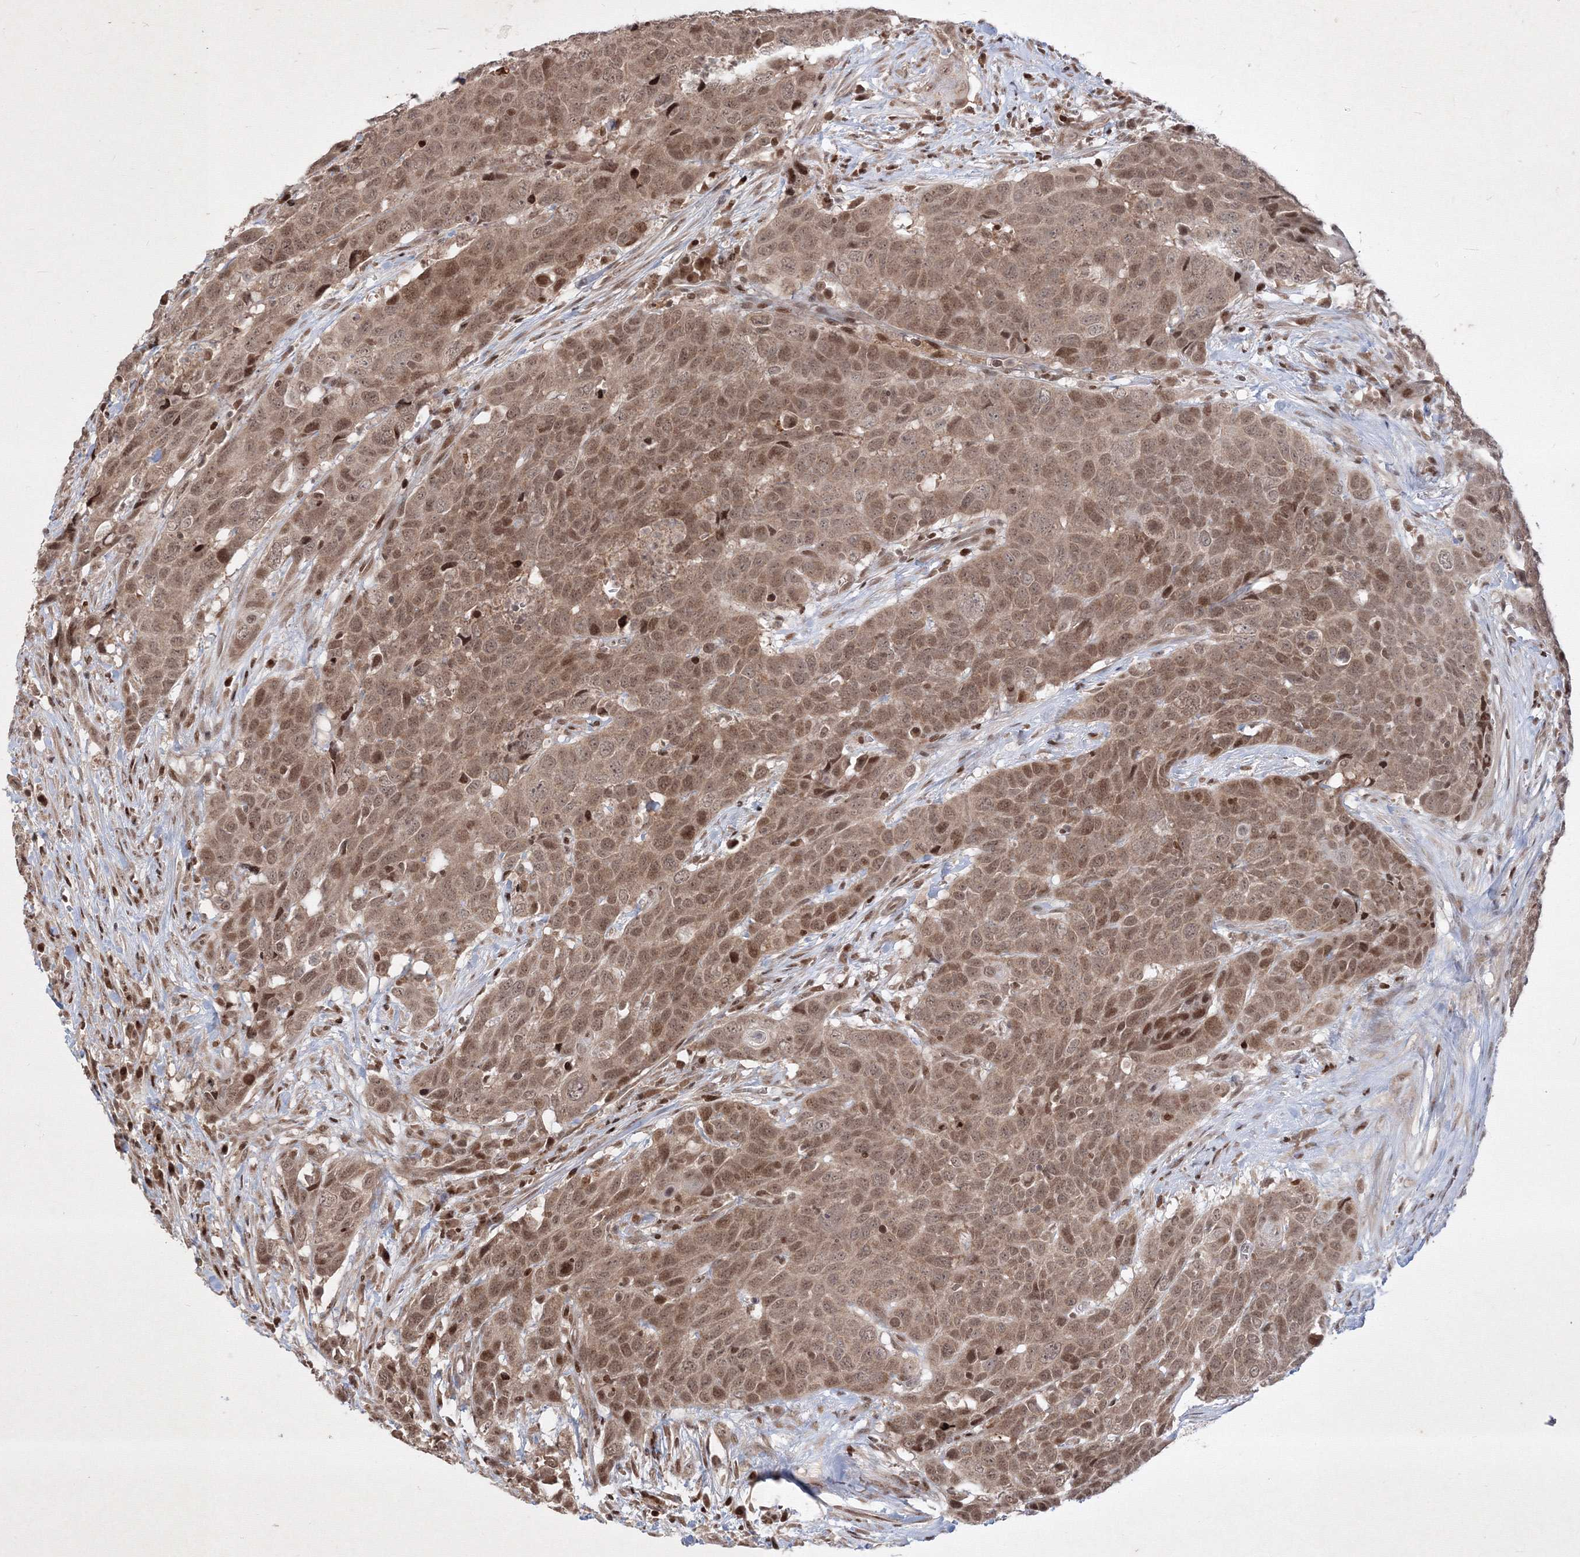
{"staining": {"intensity": "moderate", "quantity": ">75%", "location": "cytoplasmic/membranous,nuclear"}, "tissue": "head and neck cancer", "cell_type": "Tumor cells", "image_type": "cancer", "snomed": [{"axis": "morphology", "description": "Squamous cell carcinoma, NOS"}, {"axis": "topography", "description": "Head-Neck"}], "caption": "Human squamous cell carcinoma (head and neck) stained with a brown dye demonstrates moderate cytoplasmic/membranous and nuclear positive expression in about >75% of tumor cells.", "gene": "TAB1", "patient": {"sex": "male", "age": 66}}